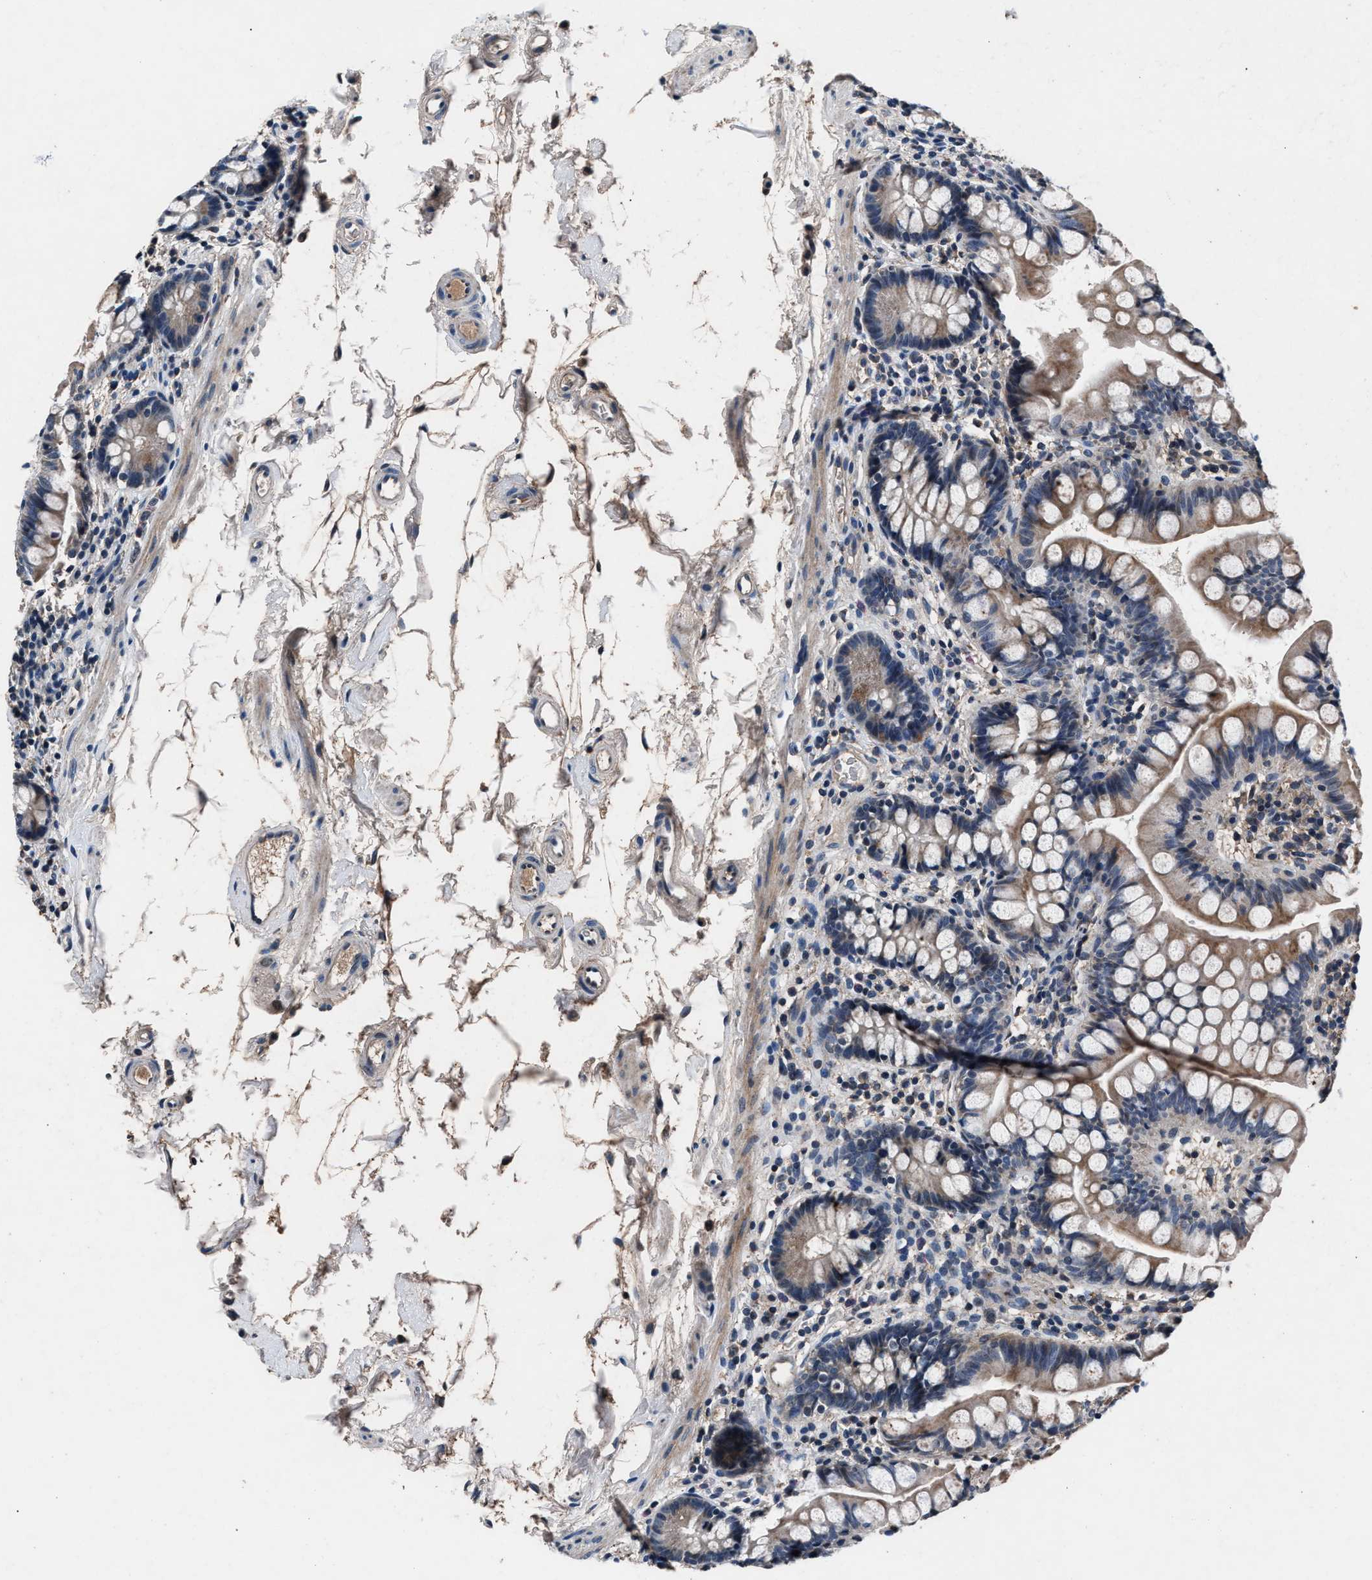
{"staining": {"intensity": "weak", "quantity": "<25%", "location": "cytoplasmic/membranous"}, "tissue": "small intestine", "cell_type": "Glandular cells", "image_type": "normal", "snomed": [{"axis": "morphology", "description": "Normal tissue, NOS"}, {"axis": "topography", "description": "Small intestine"}], "caption": "Small intestine stained for a protein using immunohistochemistry (IHC) demonstrates no expression glandular cells.", "gene": "DENND6B", "patient": {"sex": "female", "age": 84}}